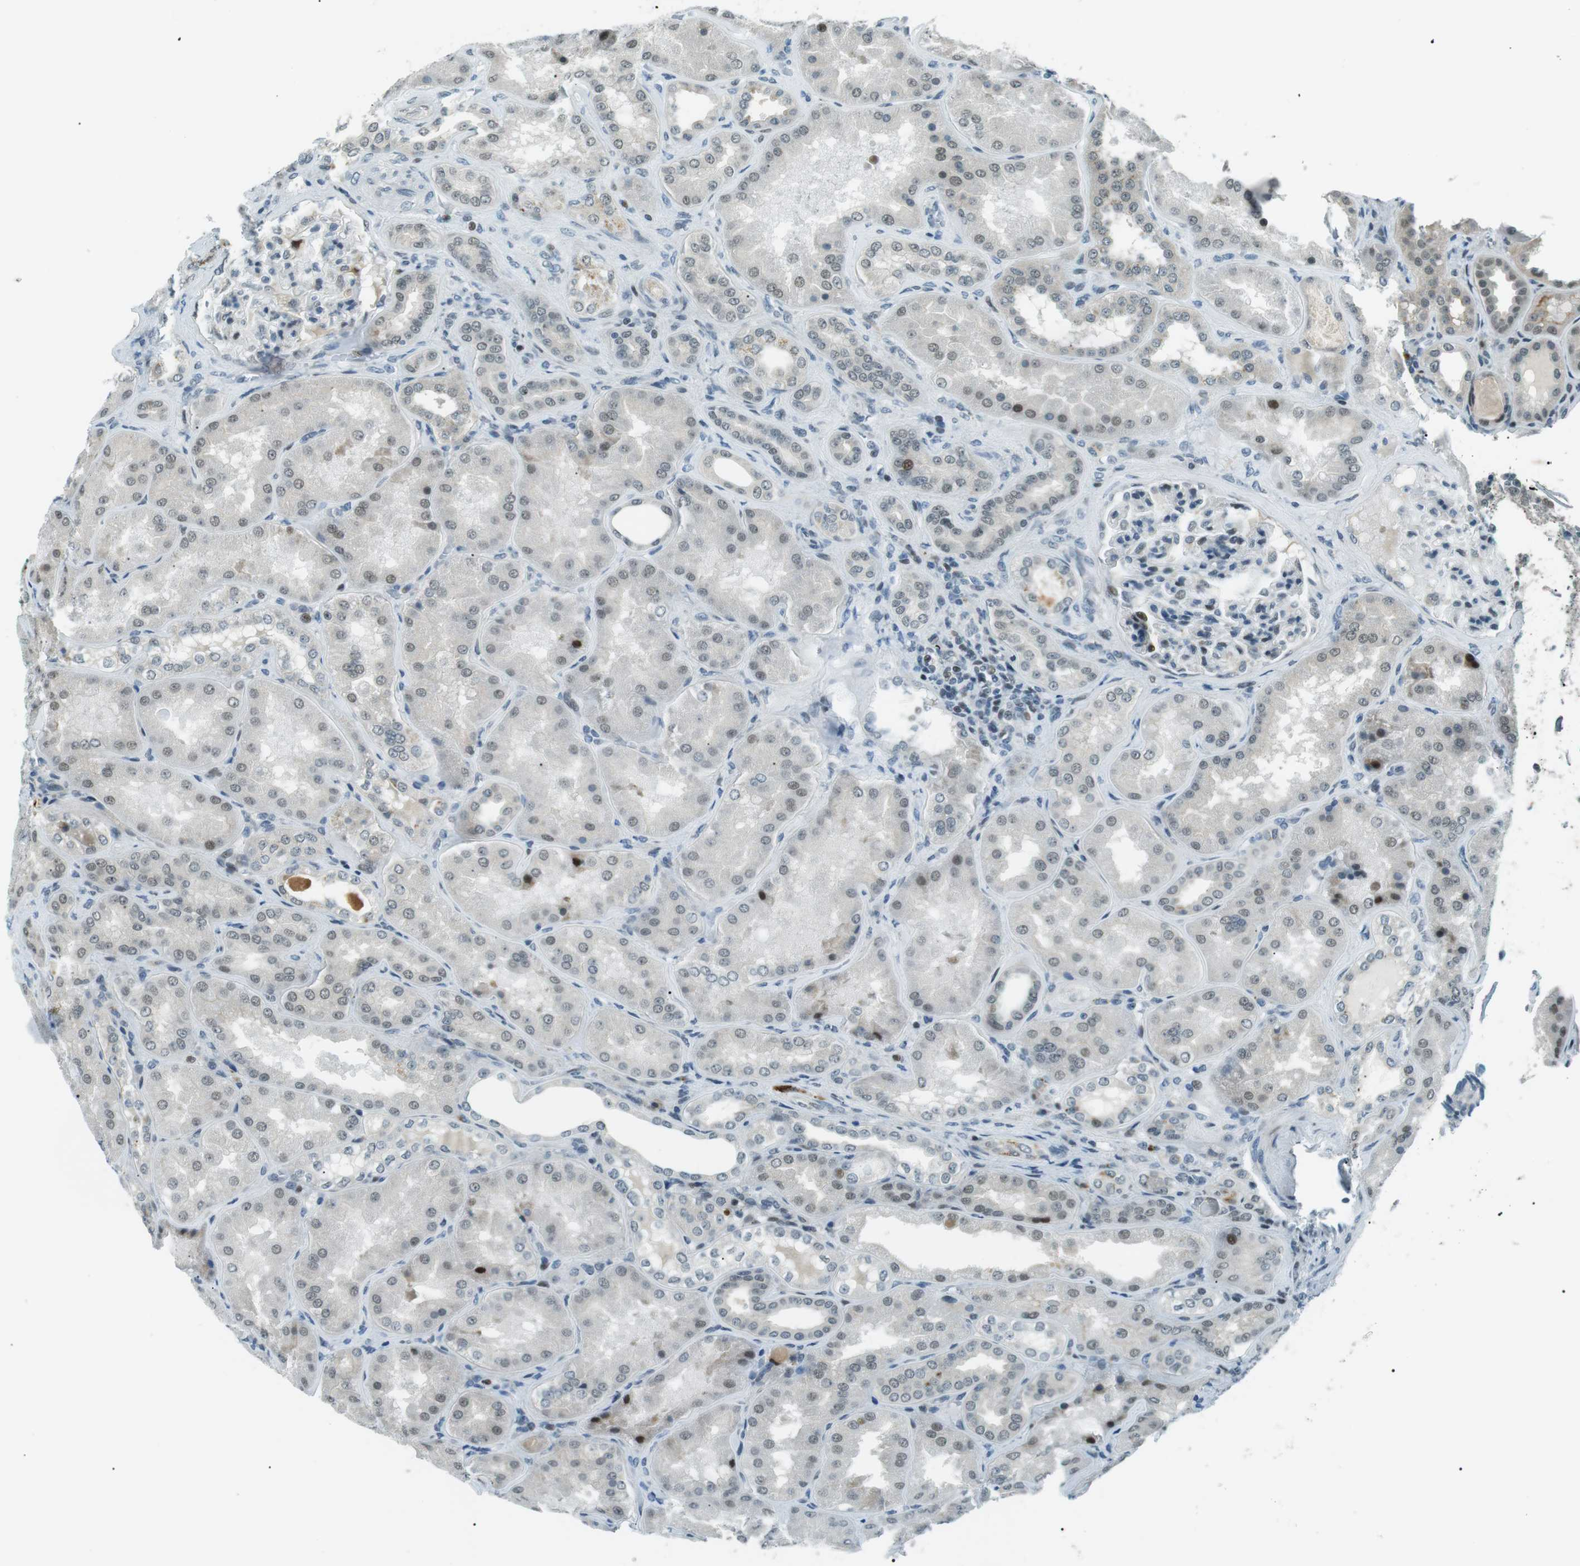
{"staining": {"intensity": "strong", "quantity": "<25%", "location": "nuclear"}, "tissue": "kidney", "cell_type": "Cells in glomeruli", "image_type": "normal", "snomed": [{"axis": "morphology", "description": "Normal tissue, NOS"}, {"axis": "topography", "description": "Kidney"}], "caption": "Immunohistochemical staining of unremarkable kidney shows strong nuclear protein expression in about <25% of cells in glomeruli. Using DAB (brown) and hematoxylin (blue) stains, captured at high magnification using brightfield microscopy.", "gene": "PJA1", "patient": {"sex": "female", "age": 56}}